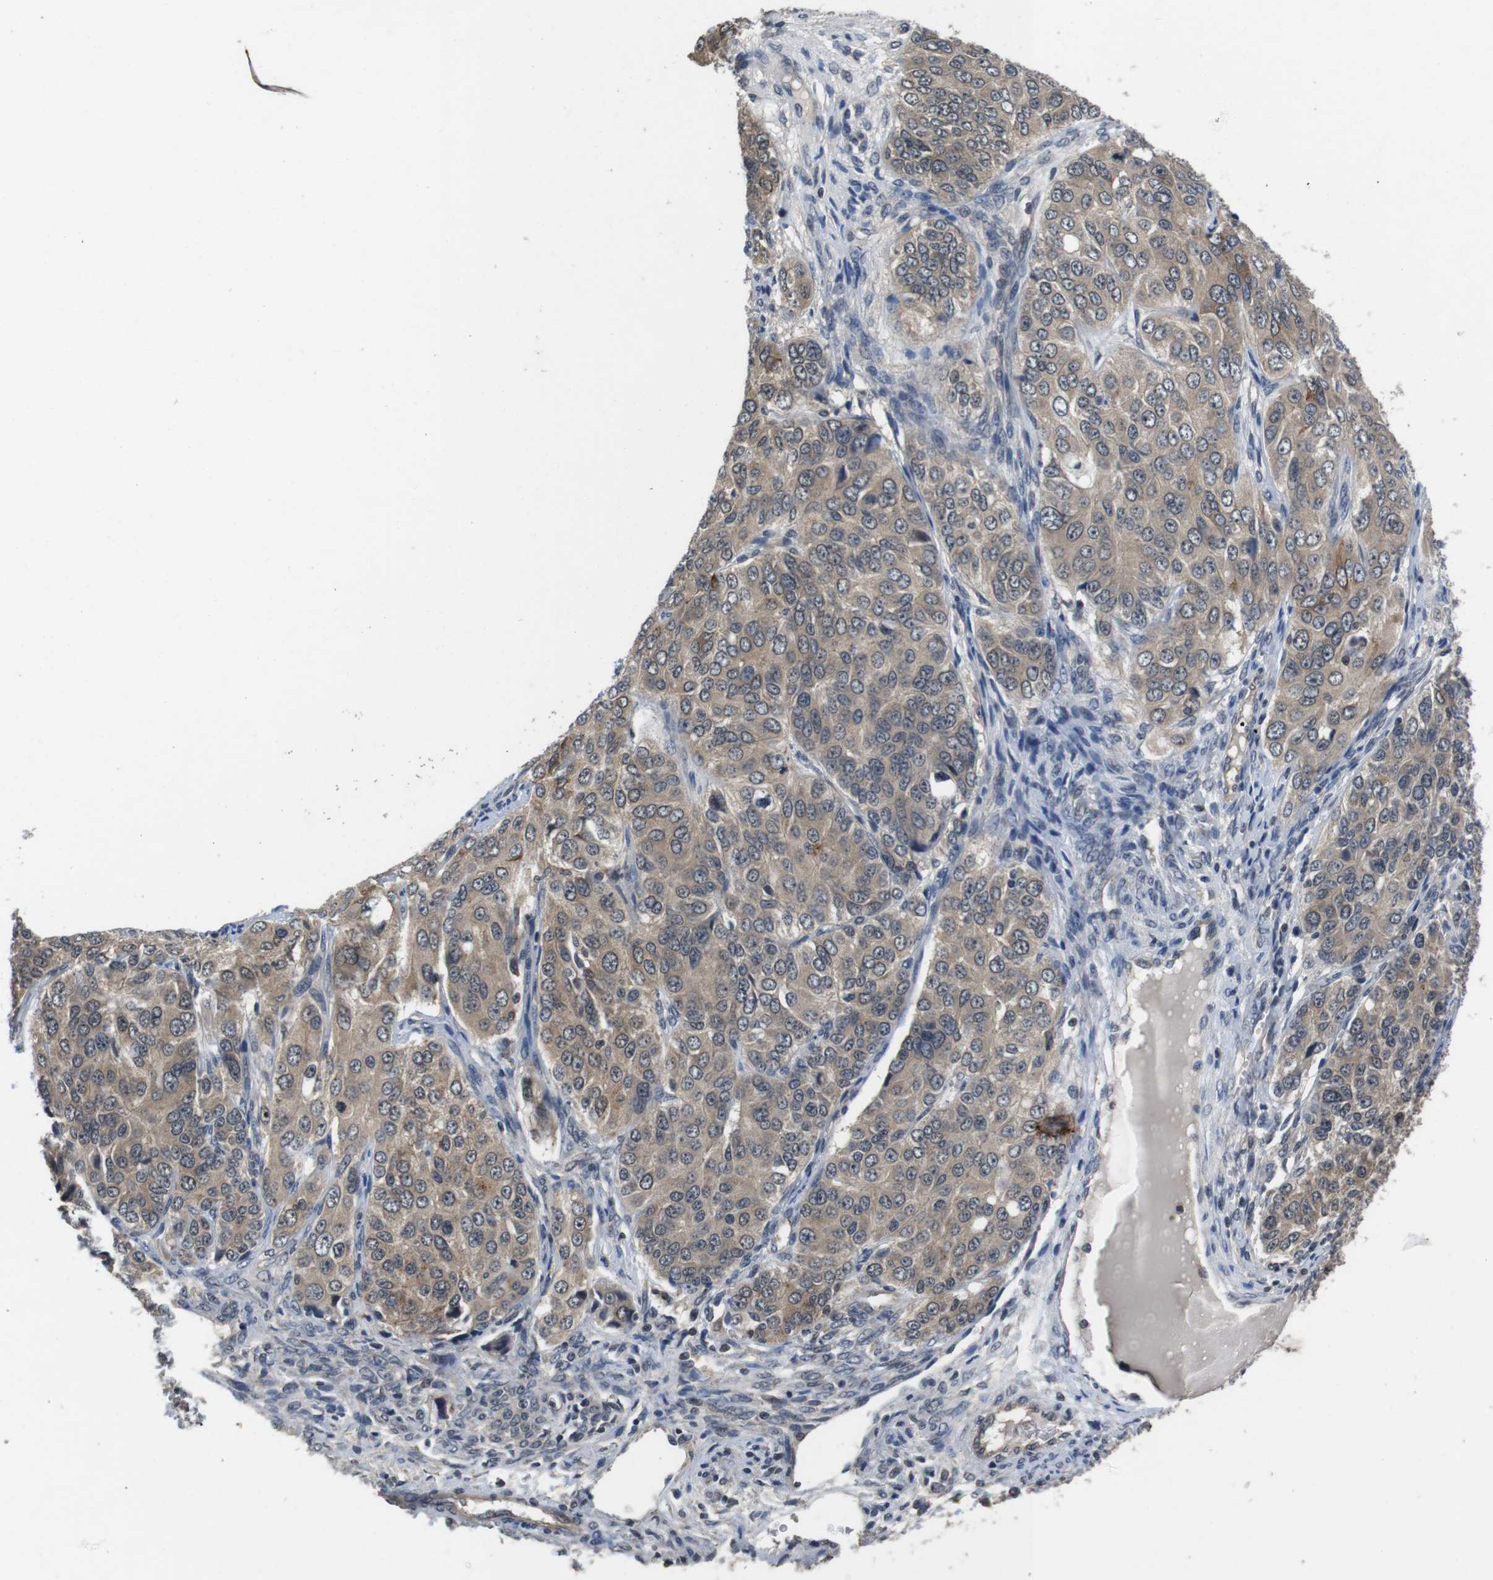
{"staining": {"intensity": "weak", "quantity": ">75%", "location": "cytoplasmic/membranous"}, "tissue": "ovarian cancer", "cell_type": "Tumor cells", "image_type": "cancer", "snomed": [{"axis": "morphology", "description": "Carcinoma, endometroid"}, {"axis": "topography", "description": "Ovary"}], "caption": "This histopathology image displays immunohistochemistry (IHC) staining of human ovarian endometroid carcinoma, with low weak cytoplasmic/membranous staining in approximately >75% of tumor cells.", "gene": "FADD", "patient": {"sex": "female", "age": 51}}